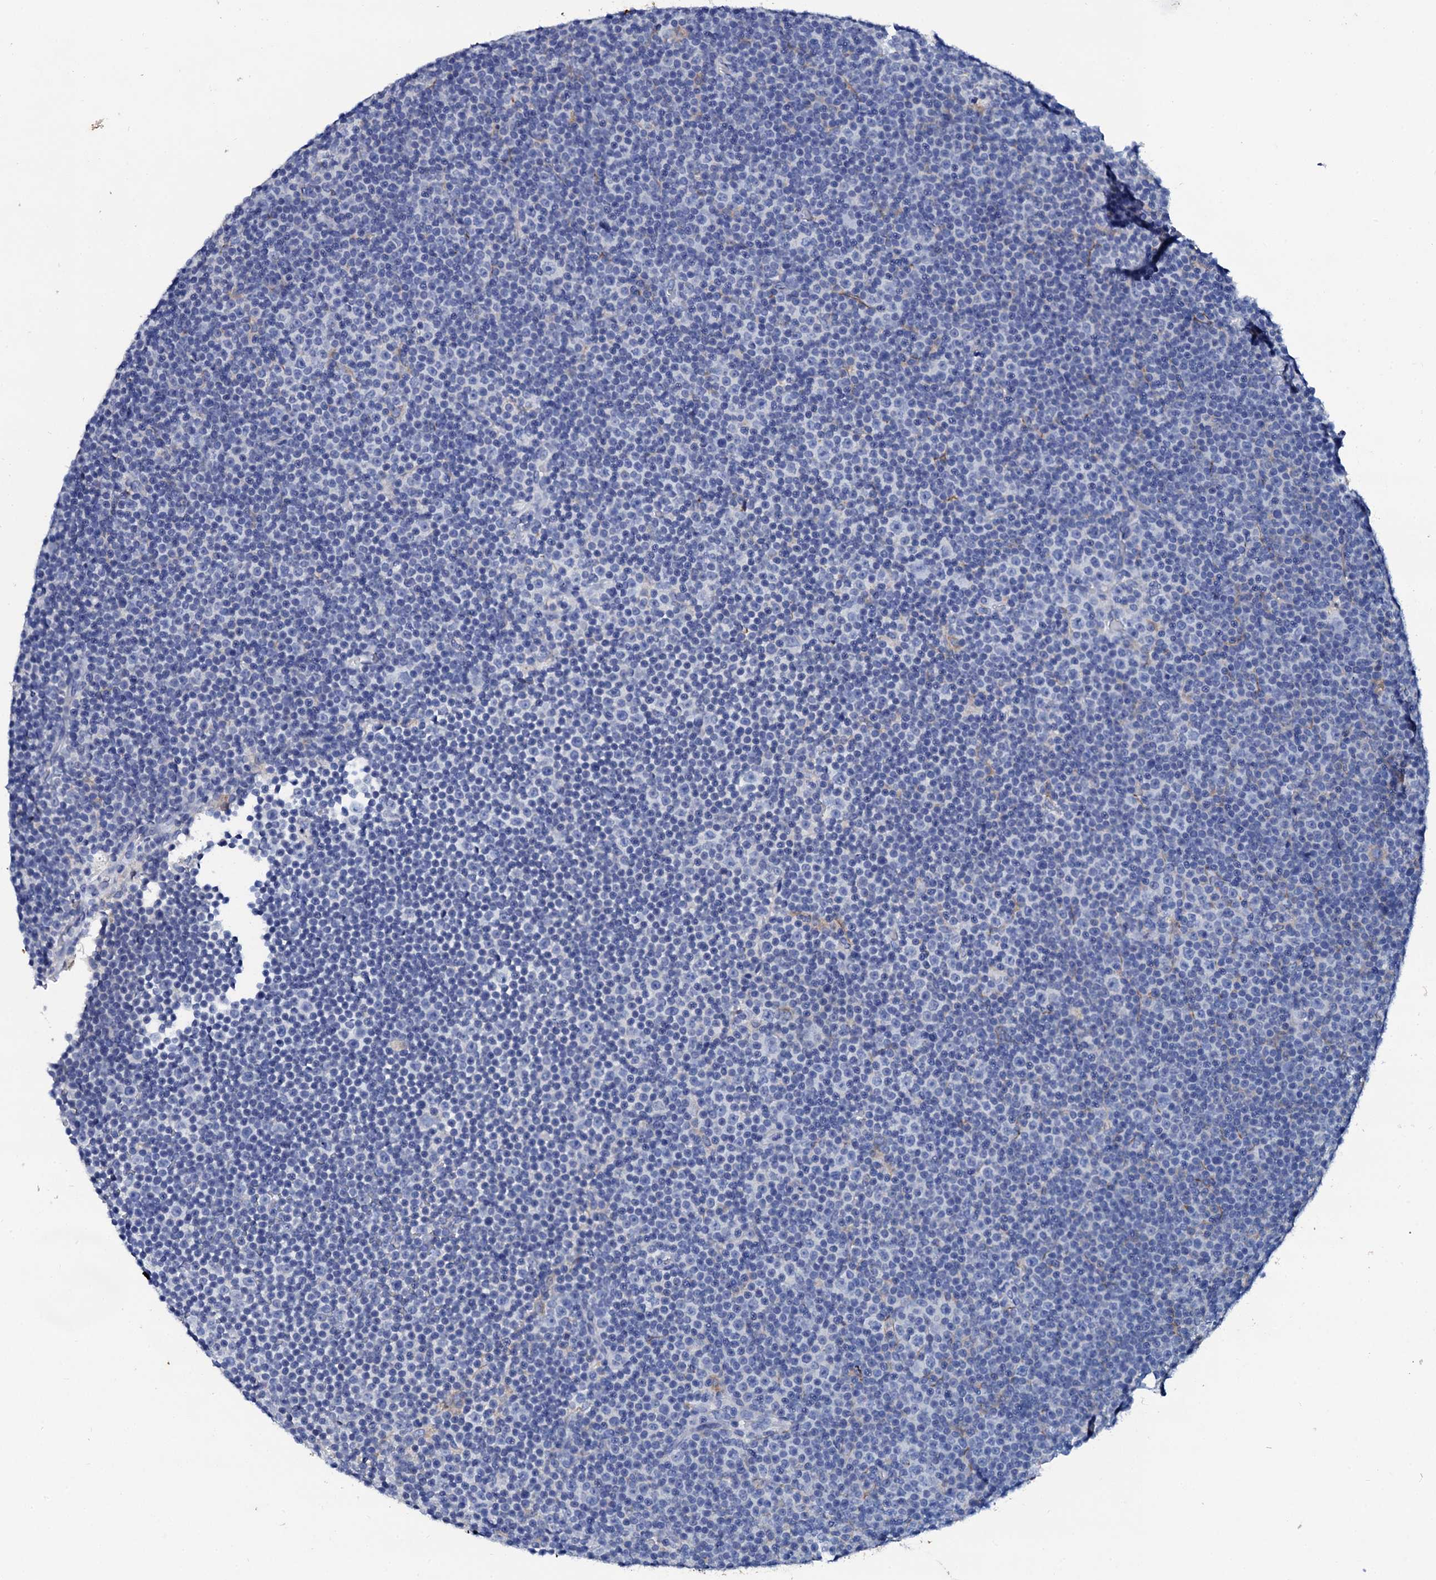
{"staining": {"intensity": "negative", "quantity": "none", "location": "none"}, "tissue": "lymphoma", "cell_type": "Tumor cells", "image_type": "cancer", "snomed": [{"axis": "morphology", "description": "Malignant lymphoma, non-Hodgkin's type, Low grade"}, {"axis": "topography", "description": "Lymph node"}], "caption": "A high-resolution photomicrograph shows immunohistochemistry staining of low-grade malignant lymphoma, non-Hodgkin's type, which reveals no significant staining in tumor cells. Brightfield microscopy of immunohistochemistry stained with DAB (brown) and hematoxylin (blue), captured at high magnification.", "gene": "GLB1L3", "patient": {"sex": "female", "age": 67}}